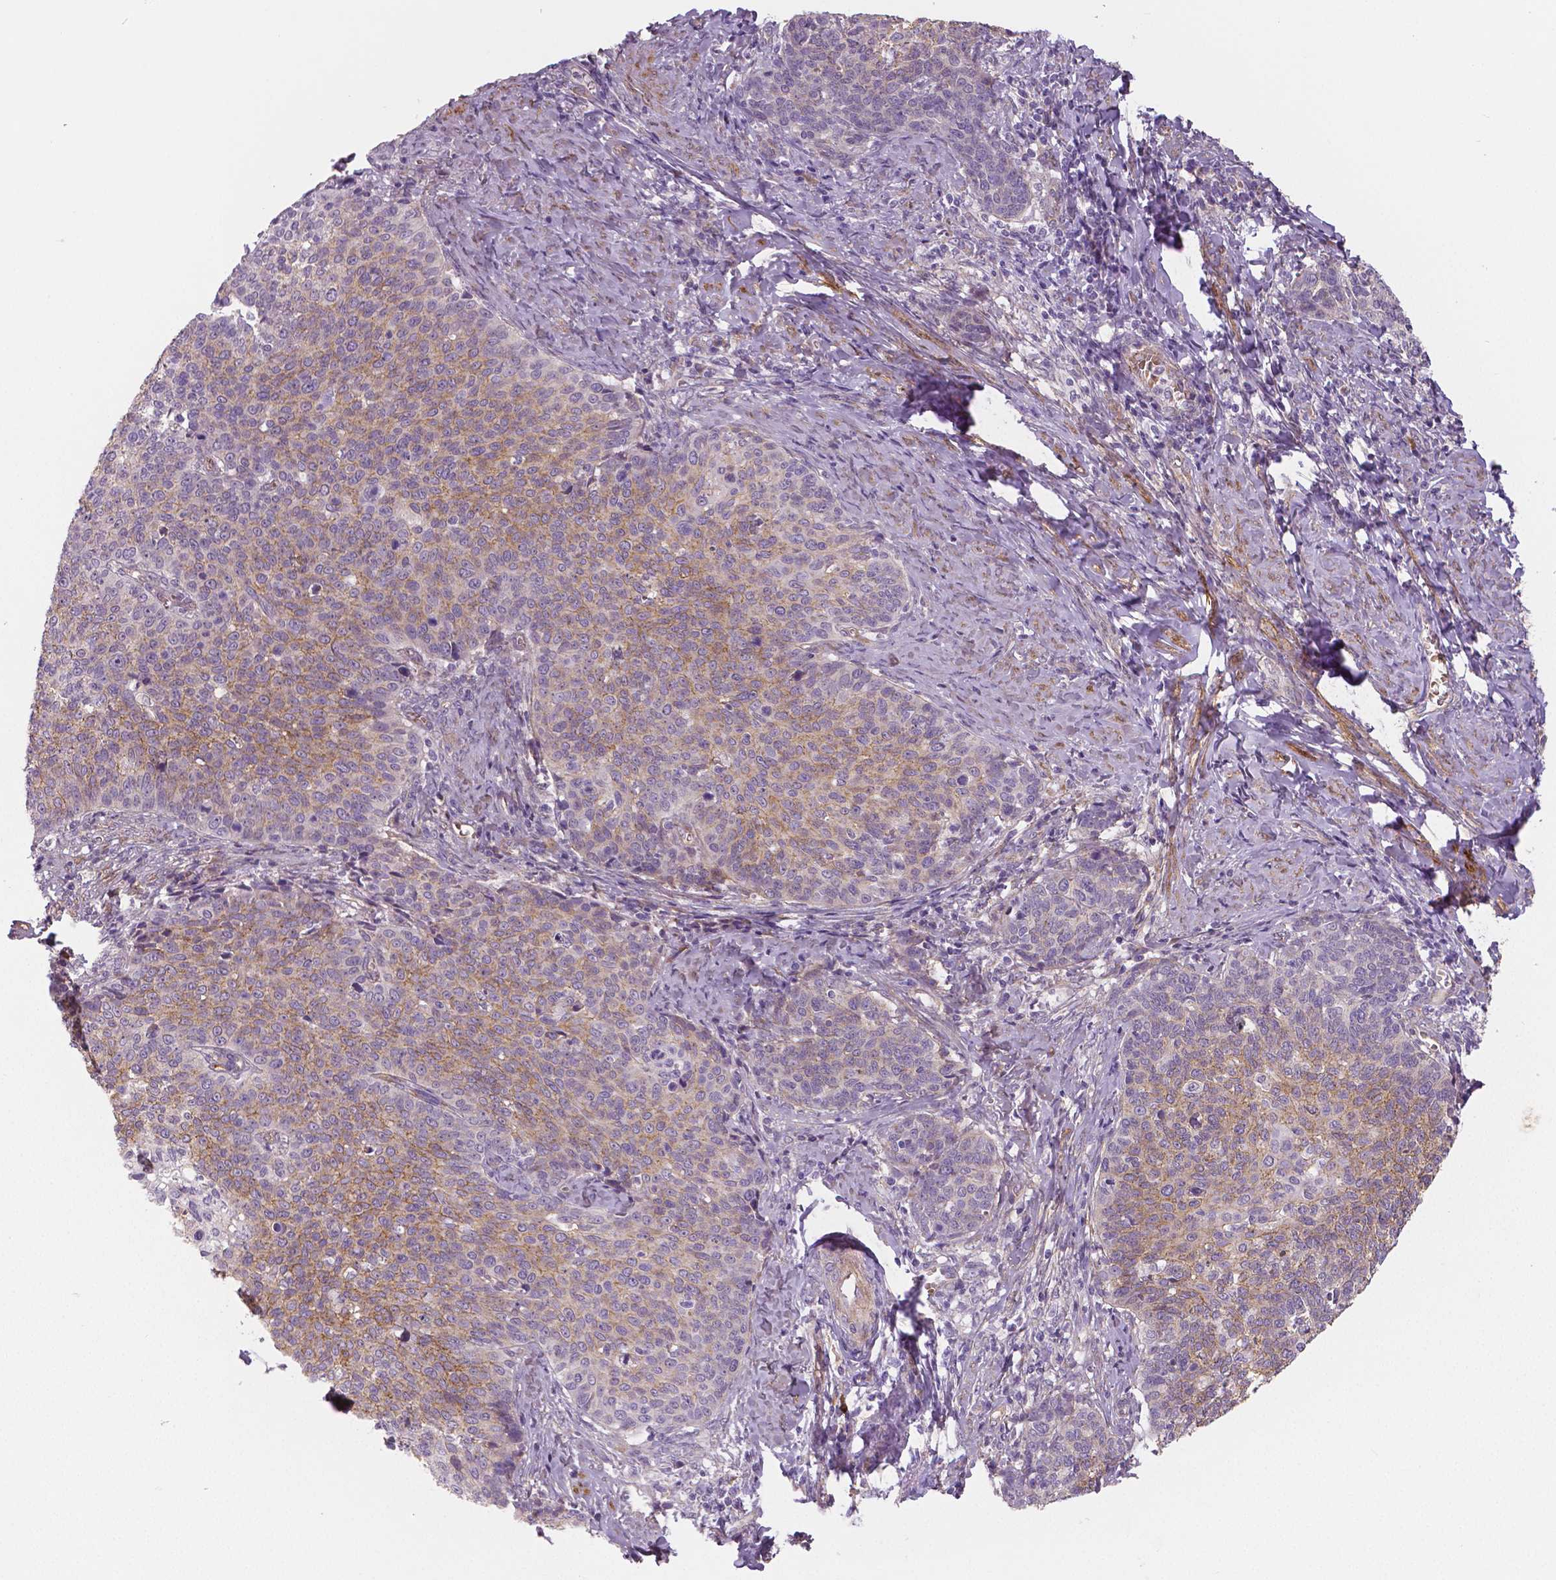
{"staining": {"intensity": "moderate", "quantity": "<25%", "location": "cytoplasmic/membranous"}, "tissue": "cervical cancer", "cell_type": "Tumor cells", "image_type": "cancer", "snomed": [{"axis": "morphology", "description": "Normal tissue, NOS"}, {"axis": "morphology", "description": "Squamous cell carcinoma, NOS"}, {"axis": "topography", "description": "Cervix"}], "caption": "This histopathology image shows cervical cancer (squamous cell carcinoma) stained with IHC to label a protein in brown. The cytoplasmic/membranous of tumor cells show moderate positivity for the protein. Nuclei are counter-stained blue.", "gene": "FLT1", "patient": {"sex": "female", "age": 39}}